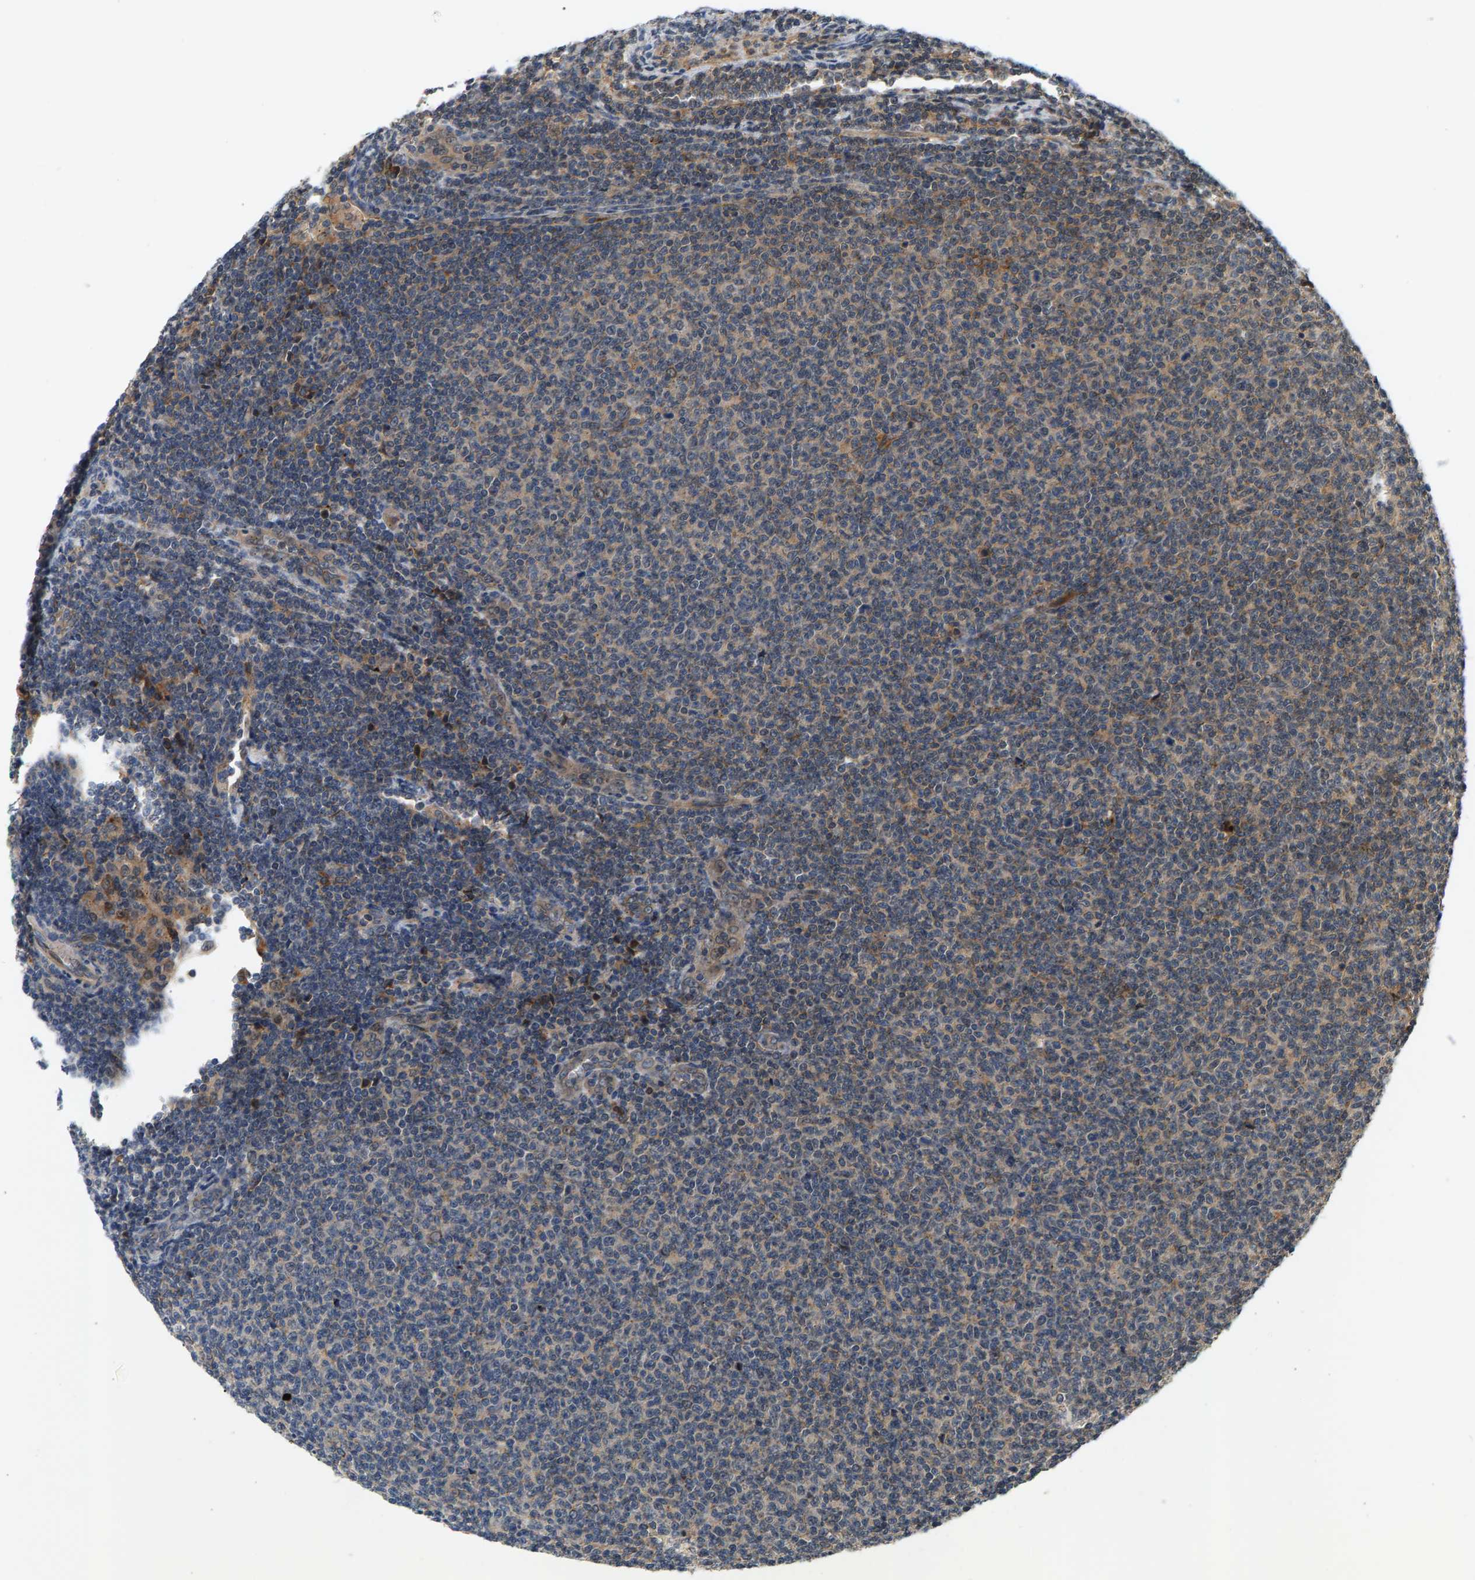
{"staining": {"intensity": "weak", "quantity": "<25%", "location": "cytoplasmic/membranous"}, "tissue": "lymphoma", "cell_type": "Tumor cells", "image_type": "cancer", "snomed": [{"axis": "morphology", "description": "Malignant lymphoma, non-Hodgkin's type, Low grade"}, {"axis": "topography", "description": "Lymph node"}], "caption": "The micrograph displays no significant staining in tumor cells of lymphoma.", "gene": "MAP2K5", "patient": {"sex": "male", "age": 66}}